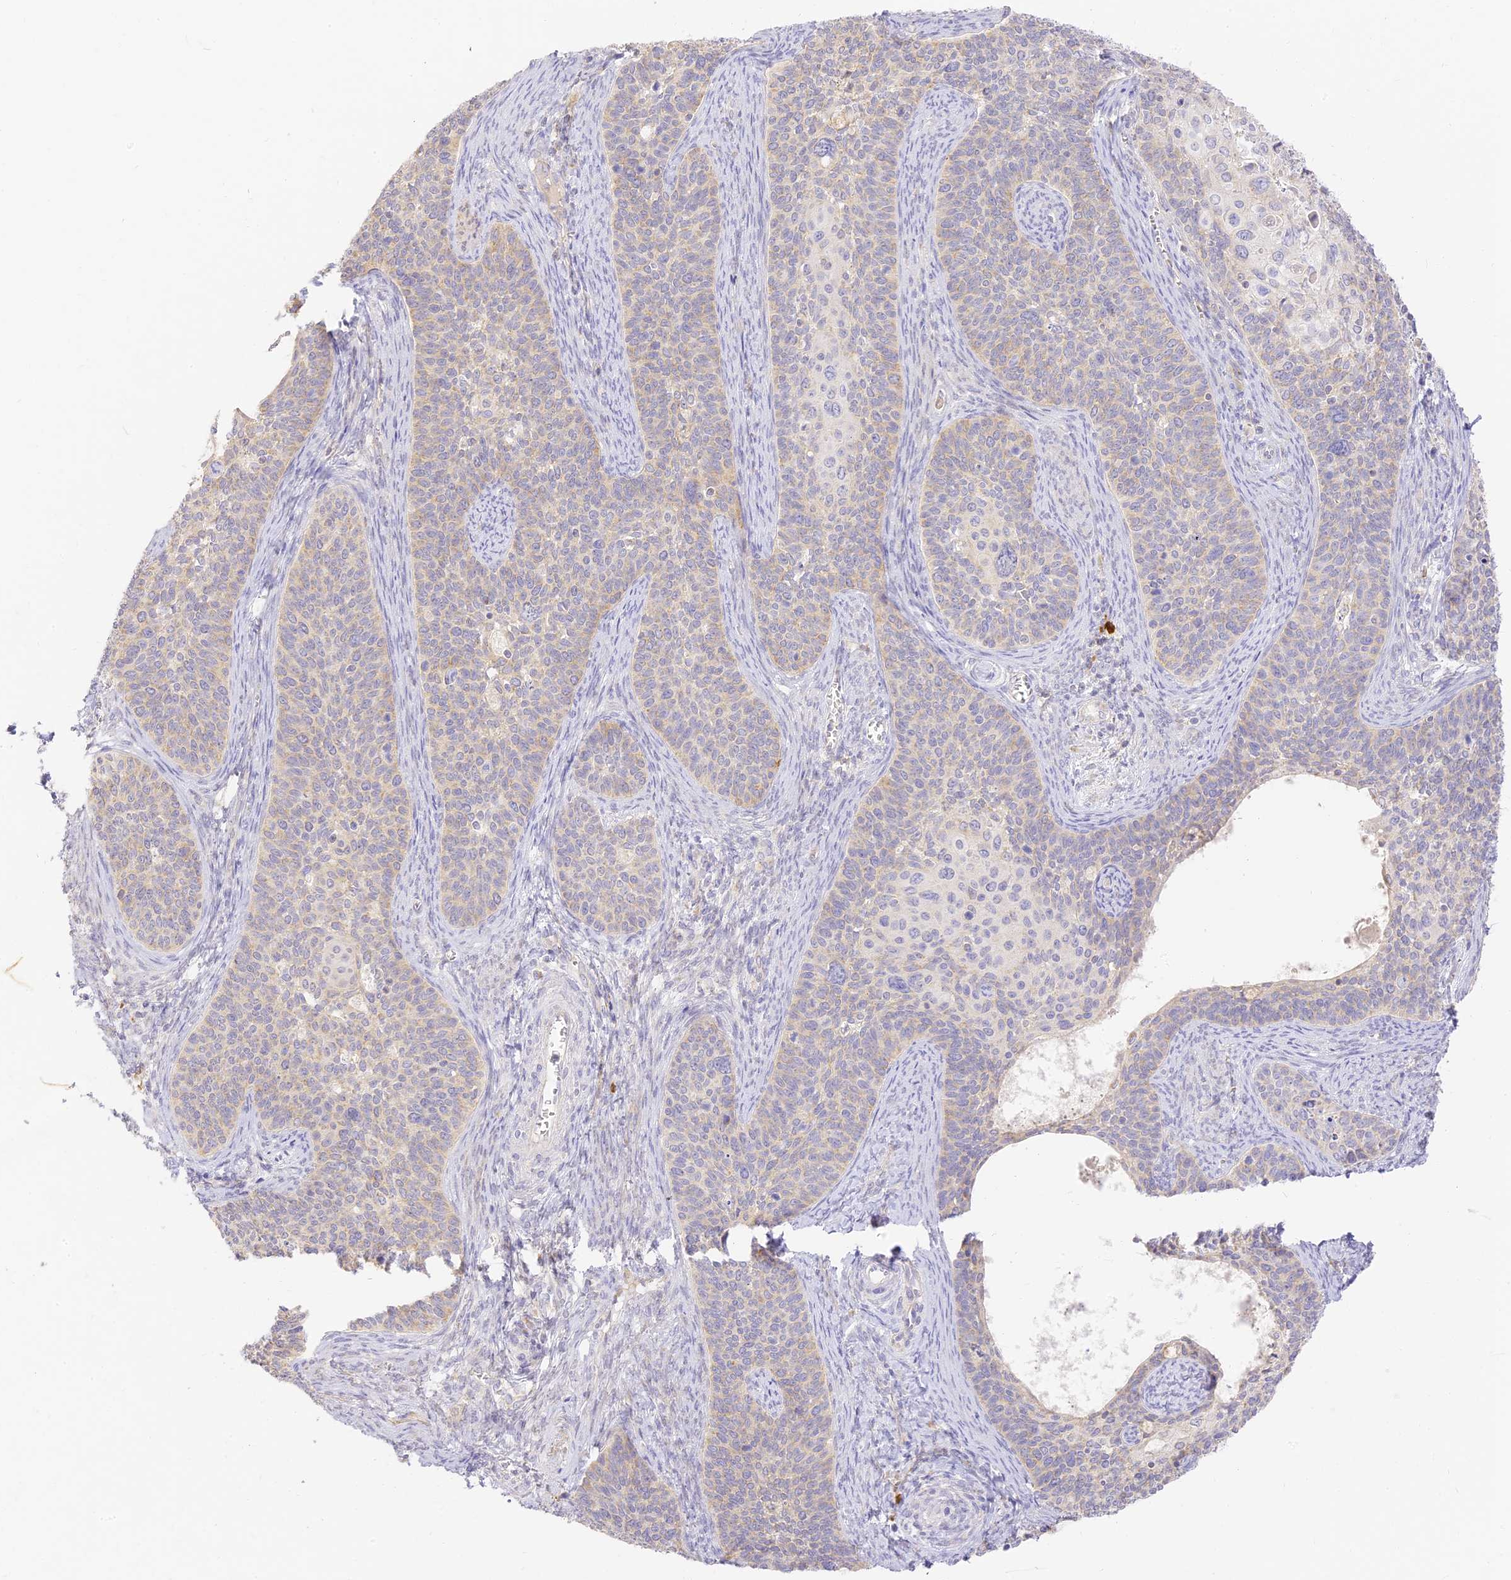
{"staining": {"intensity": "weak", "quantity": "<25%", "location": "cytoplasmic/membranous"}, "tissue": "cervical cancer", "cell_type": "Tumor cells", "image_type": "cancer", "snomed": [{"axis": "morphology", "description": "Squamous cell carcinoma, NOS"}, {"axis": "topography", "description": "Cervix"}], "caption": "Cervical squamous cell carcinoma was stained to show a protein in brown. There is no significant staining in tumor cells.", "gene": "LRRC15", "patient": {"sex": "female", "age": 33}}